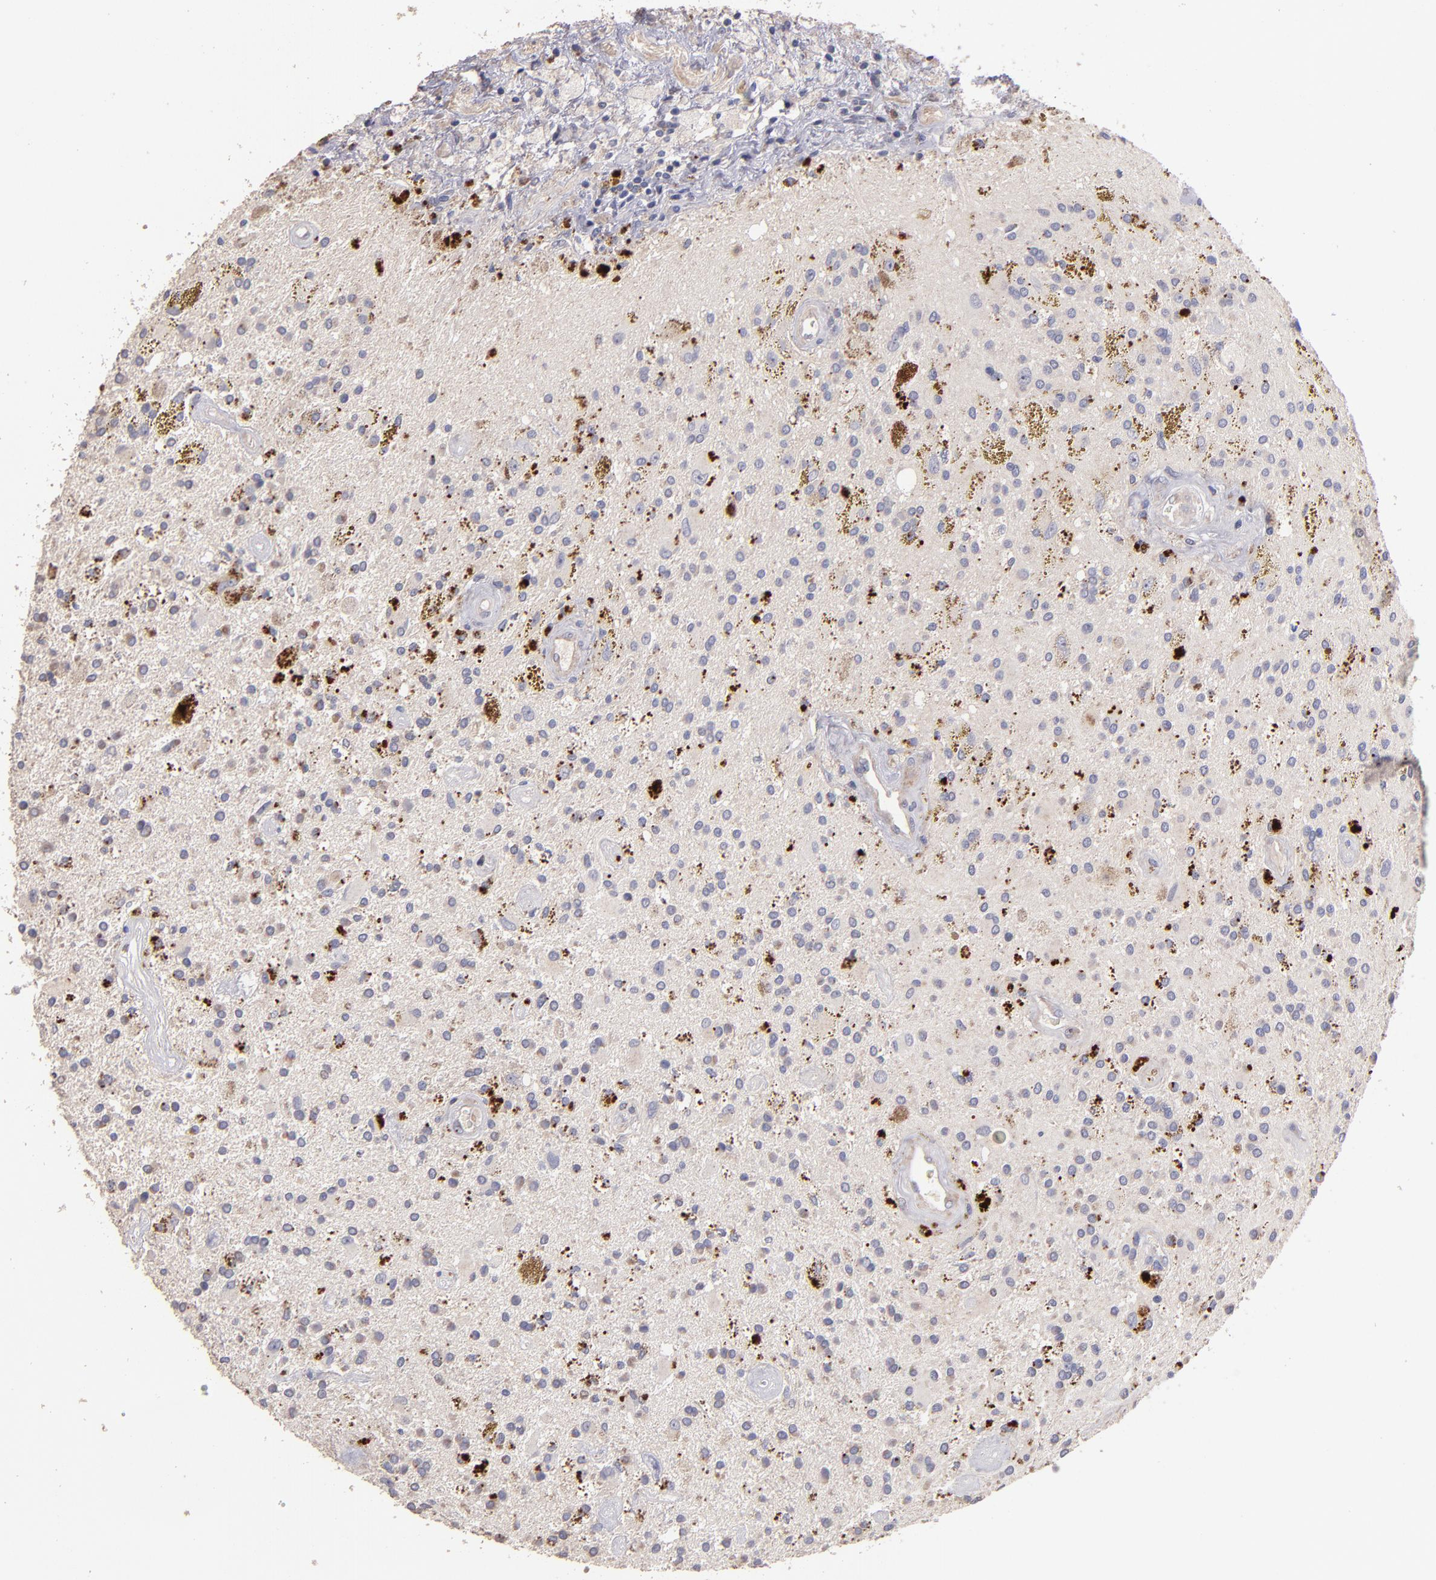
{"staining": {"intensity": "negative", "quantity": "none", "location": "none"}, "tissue": "glioma", "cell_type": "Tumor cells", "image_type": "cancer", "snomed": [{"axis": "morphology", "description": "Glioma, malignant, Low grade"}, {"axis": "topography", "description": "Brain"}], "caption": "Immunohistochemical staining of malignant glioma (low-grade) reveals no significant expression in tumor cells. Nuclei are stained in blue.", "gene": "MAGEE1", "patient": {"sex": "male", "age": 58}}